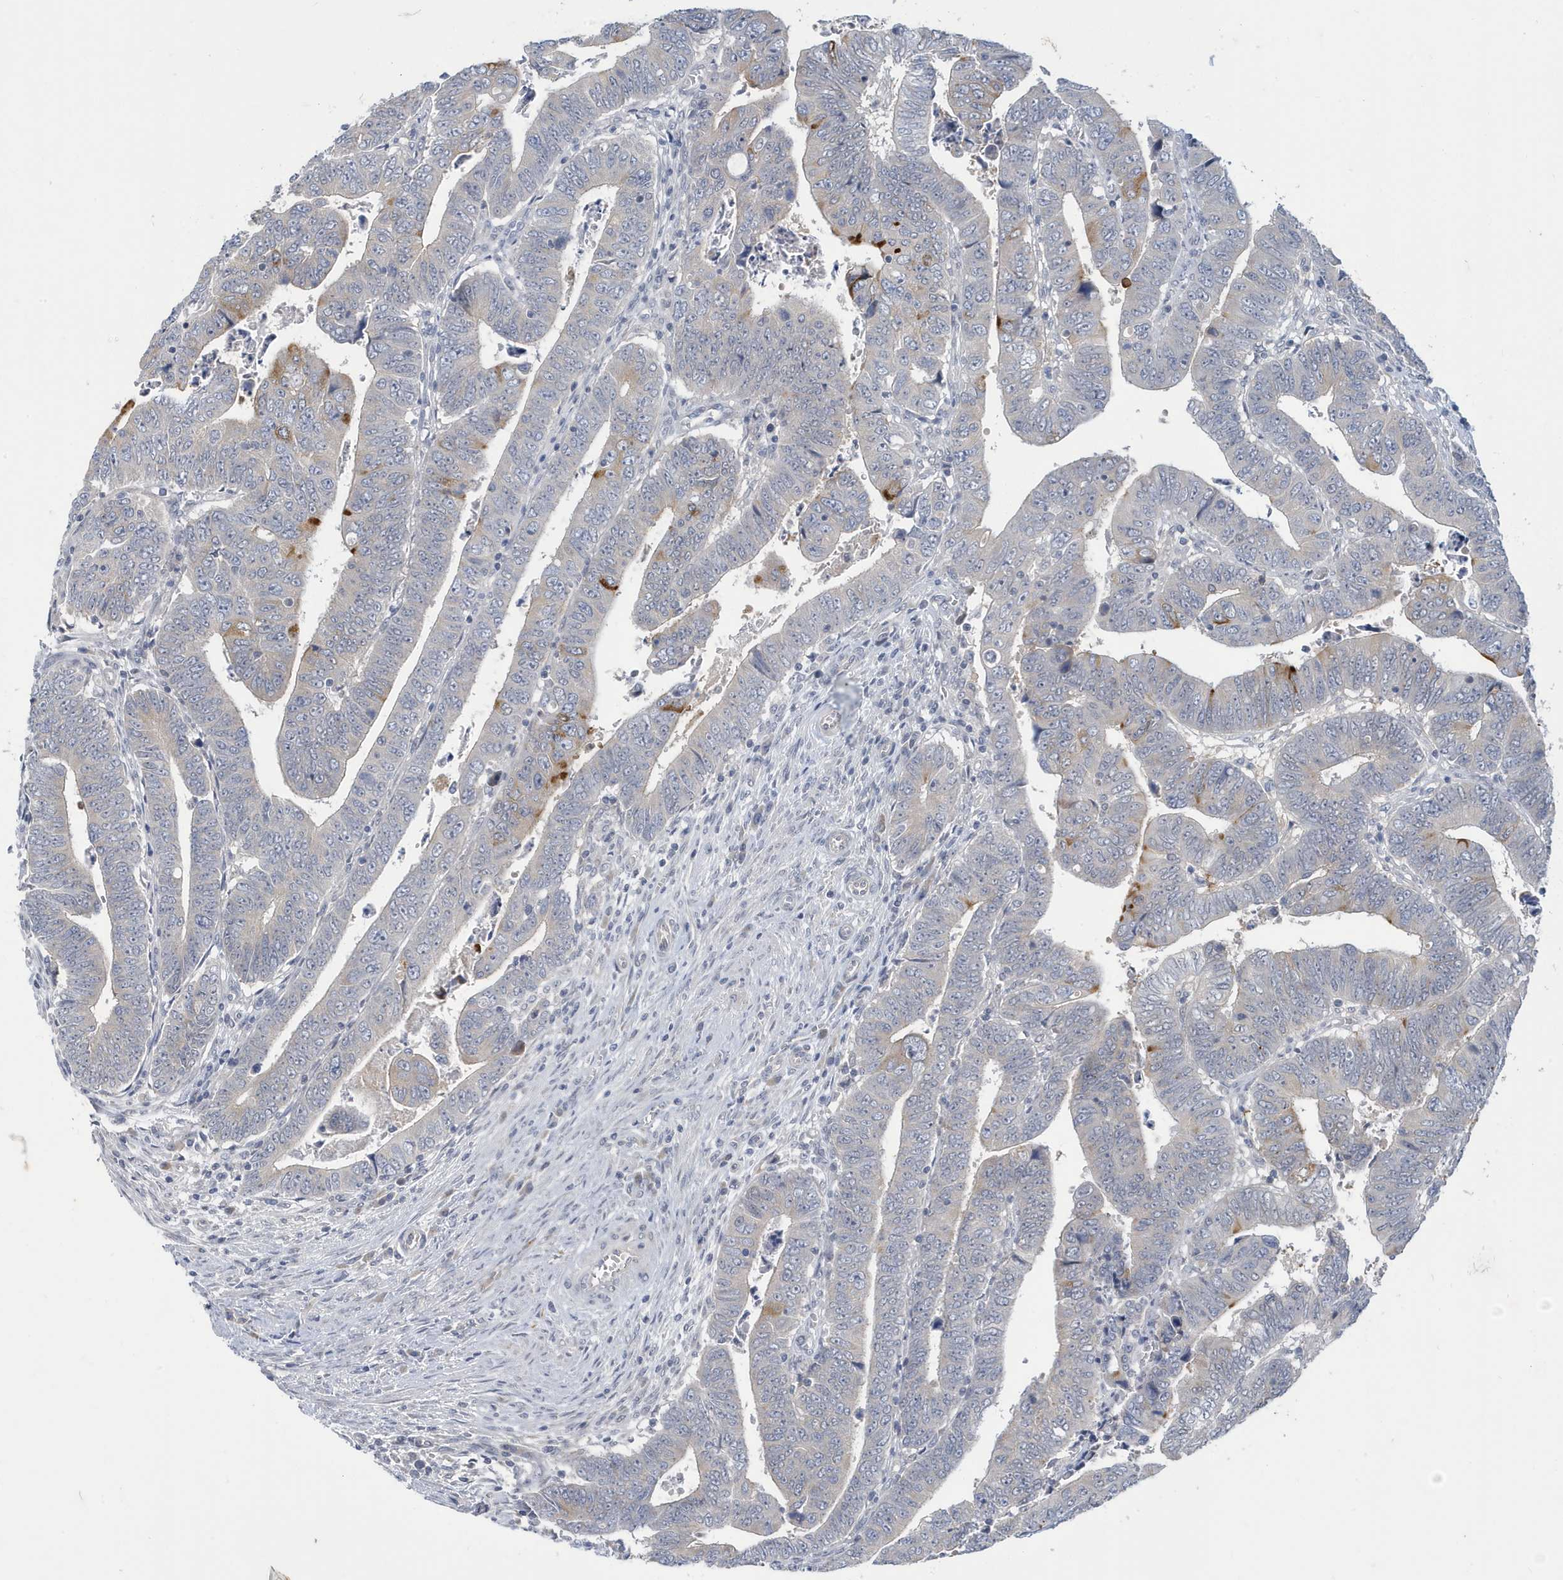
{"staining": {"intensity": "strong", "quantity": "<25%", "location": "cytoplasmic/membranous"}, "tissue": "colorectal cancer", "cell_type": "Tumor cells", "image_type": "cancer", "snomed": [{"axis": "morphology", "description": "Normal tissue, NOS"}, {"axis": "morphology", "description": "Adenocarcinoma, NOS"}, {"axis": "topography", "description": "Rectum"}], "caption": "The photomicrograph shows staining of adenocarcinoma (colorectal), revealing strong cytoplasmic/membranous protein staining (brown color) within tumor cells.", "gene": "ZNF654", "patient": {"sex": "female", "age": 65}}